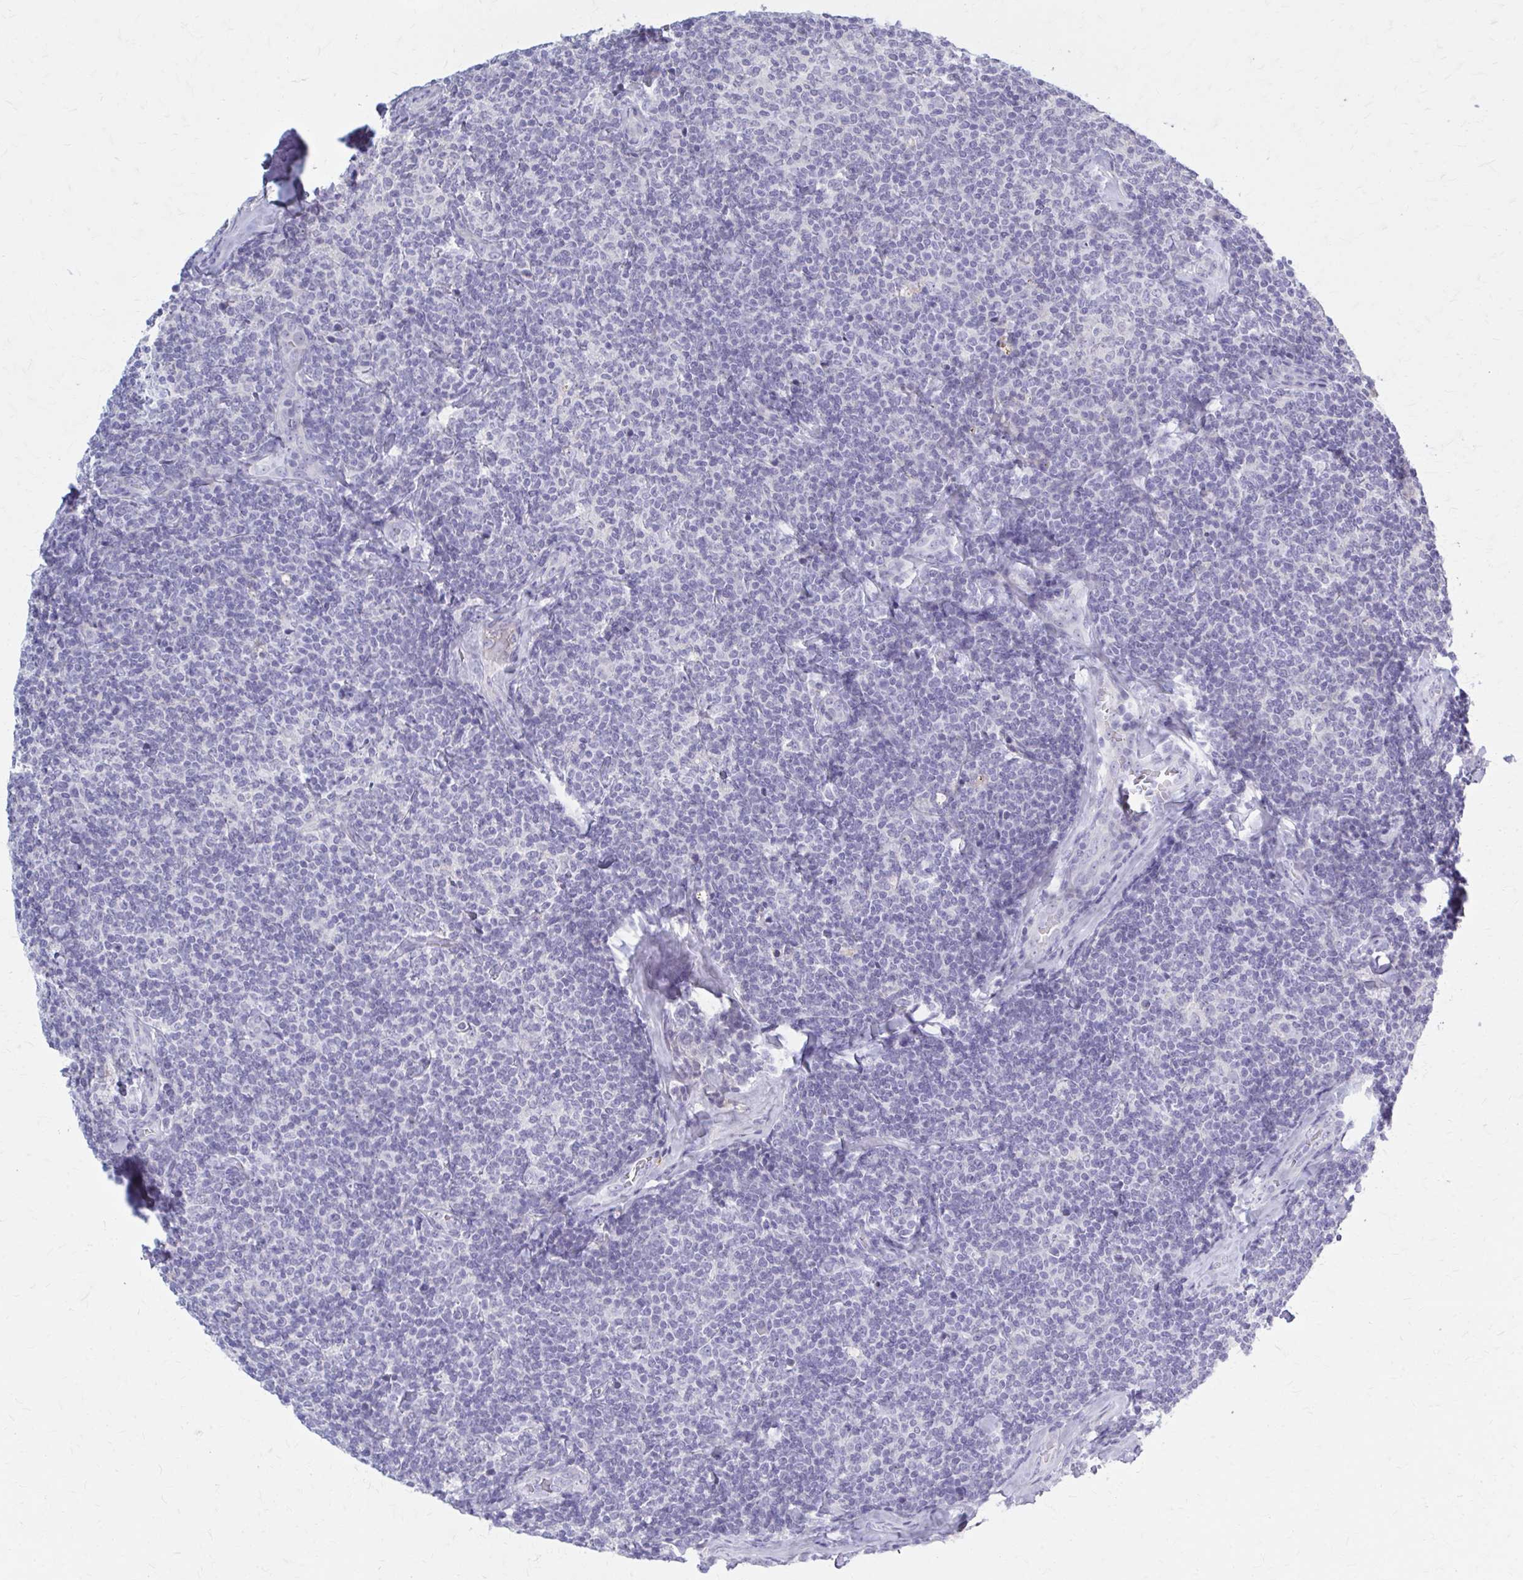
{"staining": {"intensity": "negative", "quantity": "none", "location": "none"}, "tissue": "lymphoma", "cell_type": "Tumor cells", "image_type": "cancer", "snomed": [{"axis": "morphology", "description": "Malignant lymphoma, non-Hodgkin's type, Low grade"}, {"axis": "topography", "description": "Lymph node"}], "caption": "Lymphoma was stained to show a protein in brown. There is no significant expression in tumor cells.", "gene": "SERPIND1", "patient": {"sex": "female", "age": 56}}